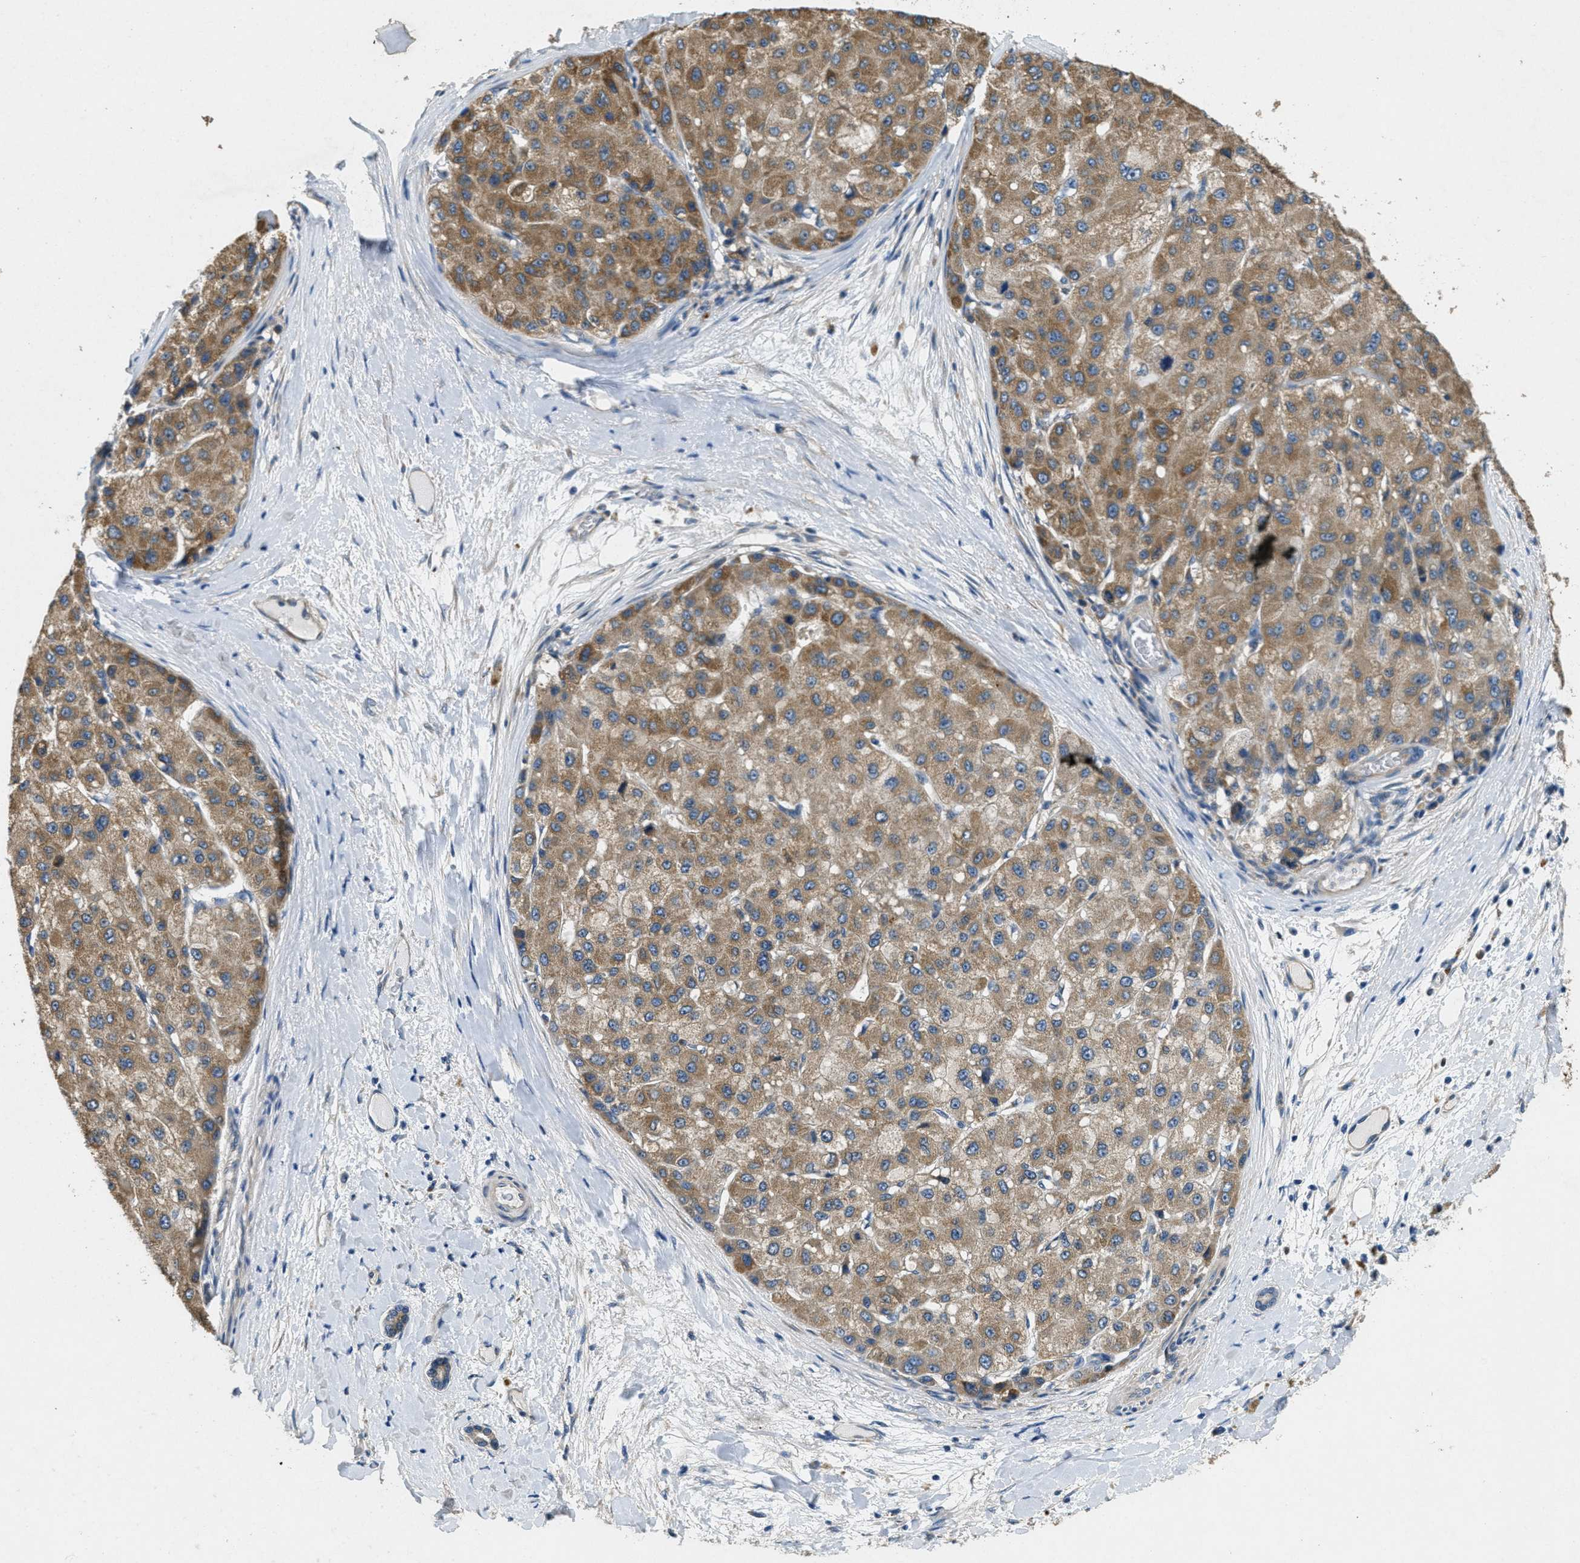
{"staining": {"intensity": "moderate", "quantity": ">75%", "location": "cytoplasmic/membranous"}, "tissue": "liver cancer", "cell_type": "Tumor cells", "image_type": "cancer", "snomed": [{"axis": "morphology", "description": "Carcinoma, Hepatocellular, NOS"}, {"axis": "topography", "description": "Liver"}], "caption": "Tumor cells display medium levels of moderate cytoplasmic/membranous positivity in approximately >75% of cells in human liver cancer. (DAB (3,3'-diaminobenzidine) IHC, brown staining for protein, blue staining for nuclei).", "gene": "TOMM70", "patient": {"sex": "male", "age": 80}}